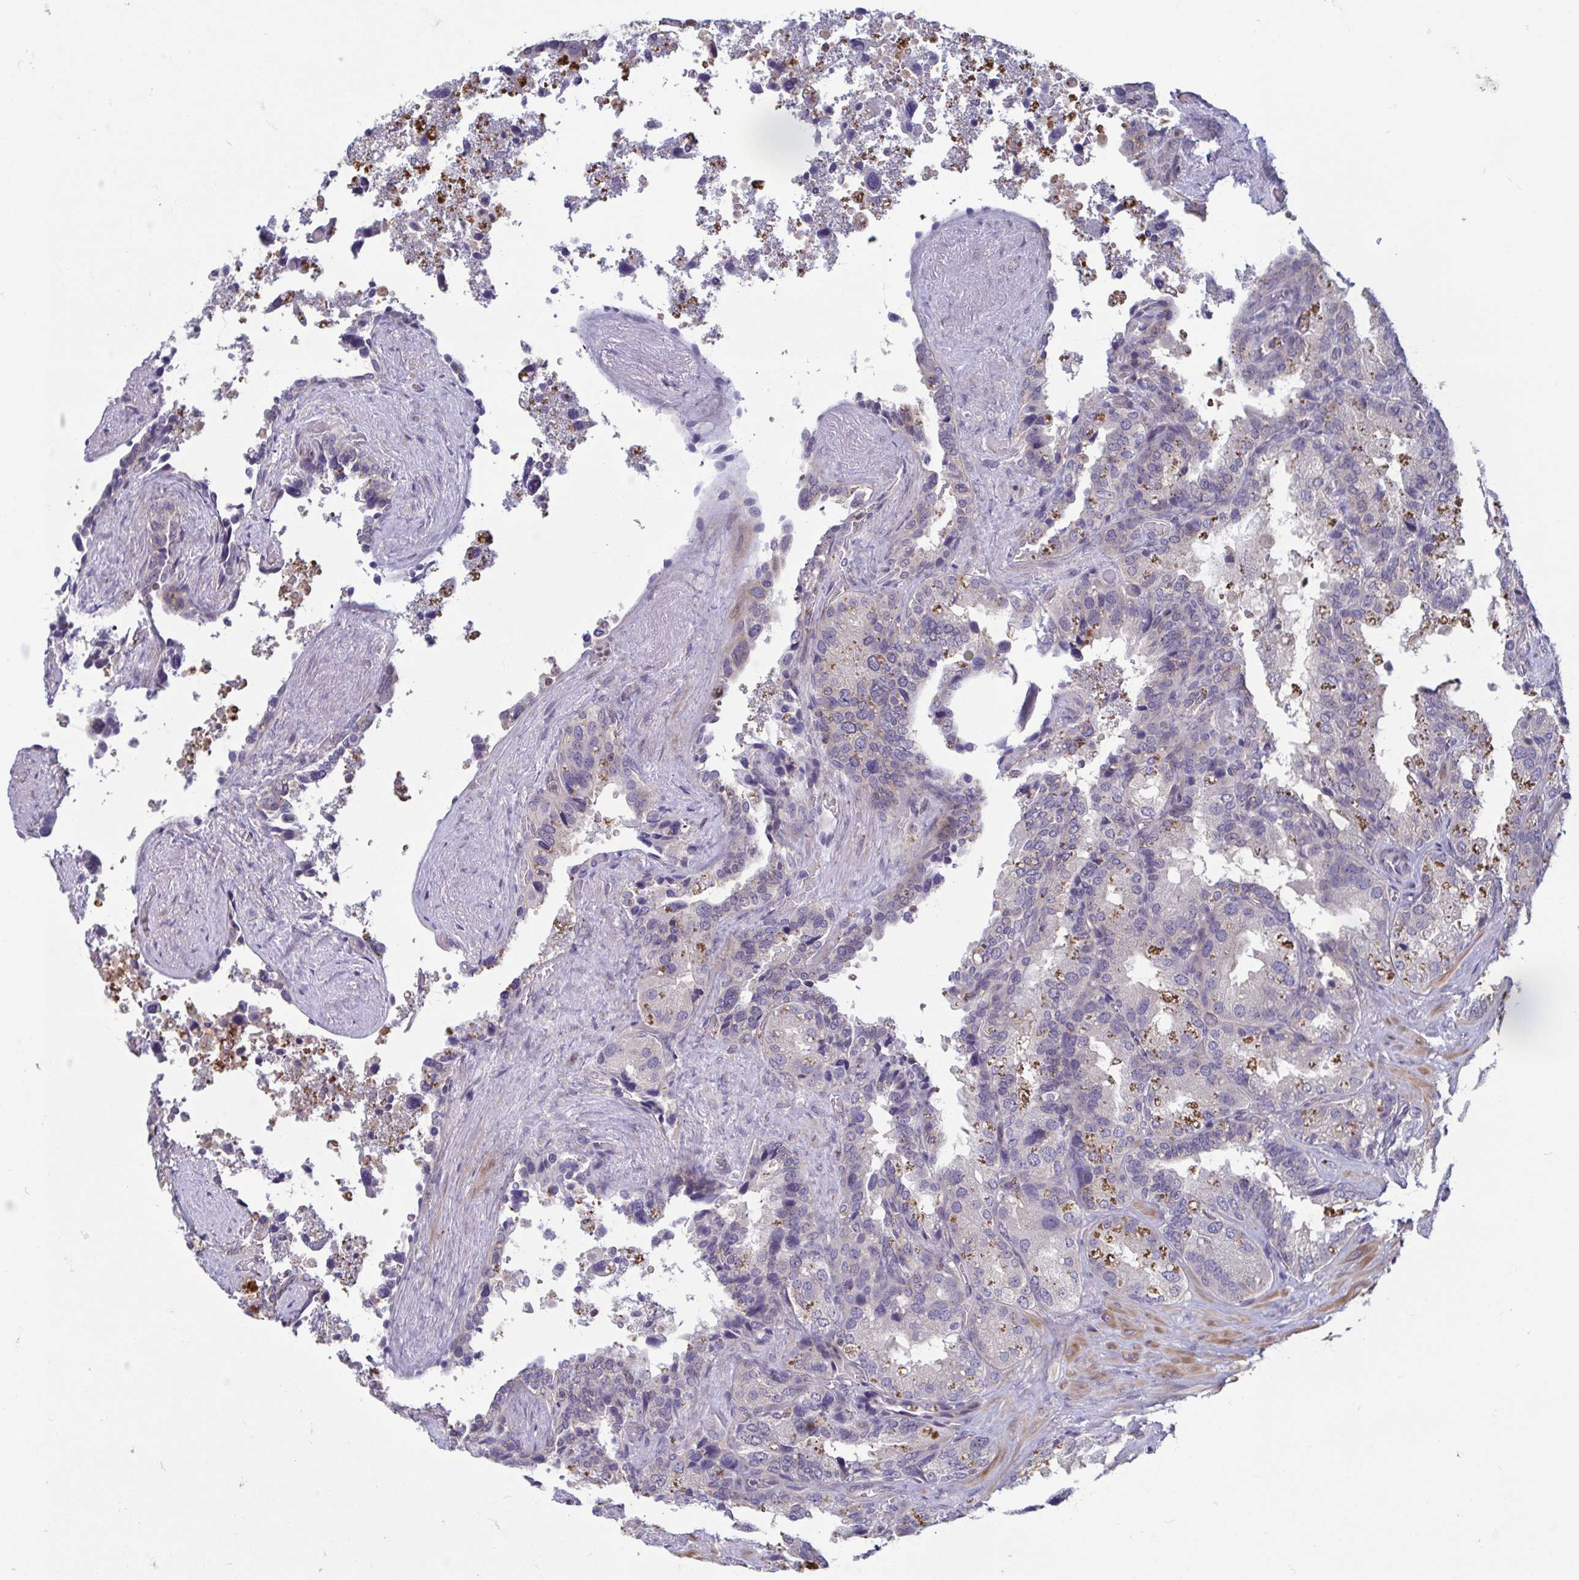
{"staining": {"intensity": "moderate", "quantity": "<25%", "location": "cytoplasmic/membranous"}, "tissue": "seminal vesicle", "cell_type": "Glandular cells", "image_type": "normal", "snomed": [{"axis": "morphology", "description": "Normal tissue, NOS"}, {"axis": "topography", "description": "Seminal veicle"}], "caption": "Protein staining shows moderate cytoplasmic/membranous expression in about <25% of glandular cells in benign seminal vesicle. The staining was performed using DAB (3,3'-diaminobenzidine), with brown indicating positive protein expression. Nuclei are stained blue with hematoxylin.", "gene": "LRRC38", "patient": {"sex": "male", "age": 60}}